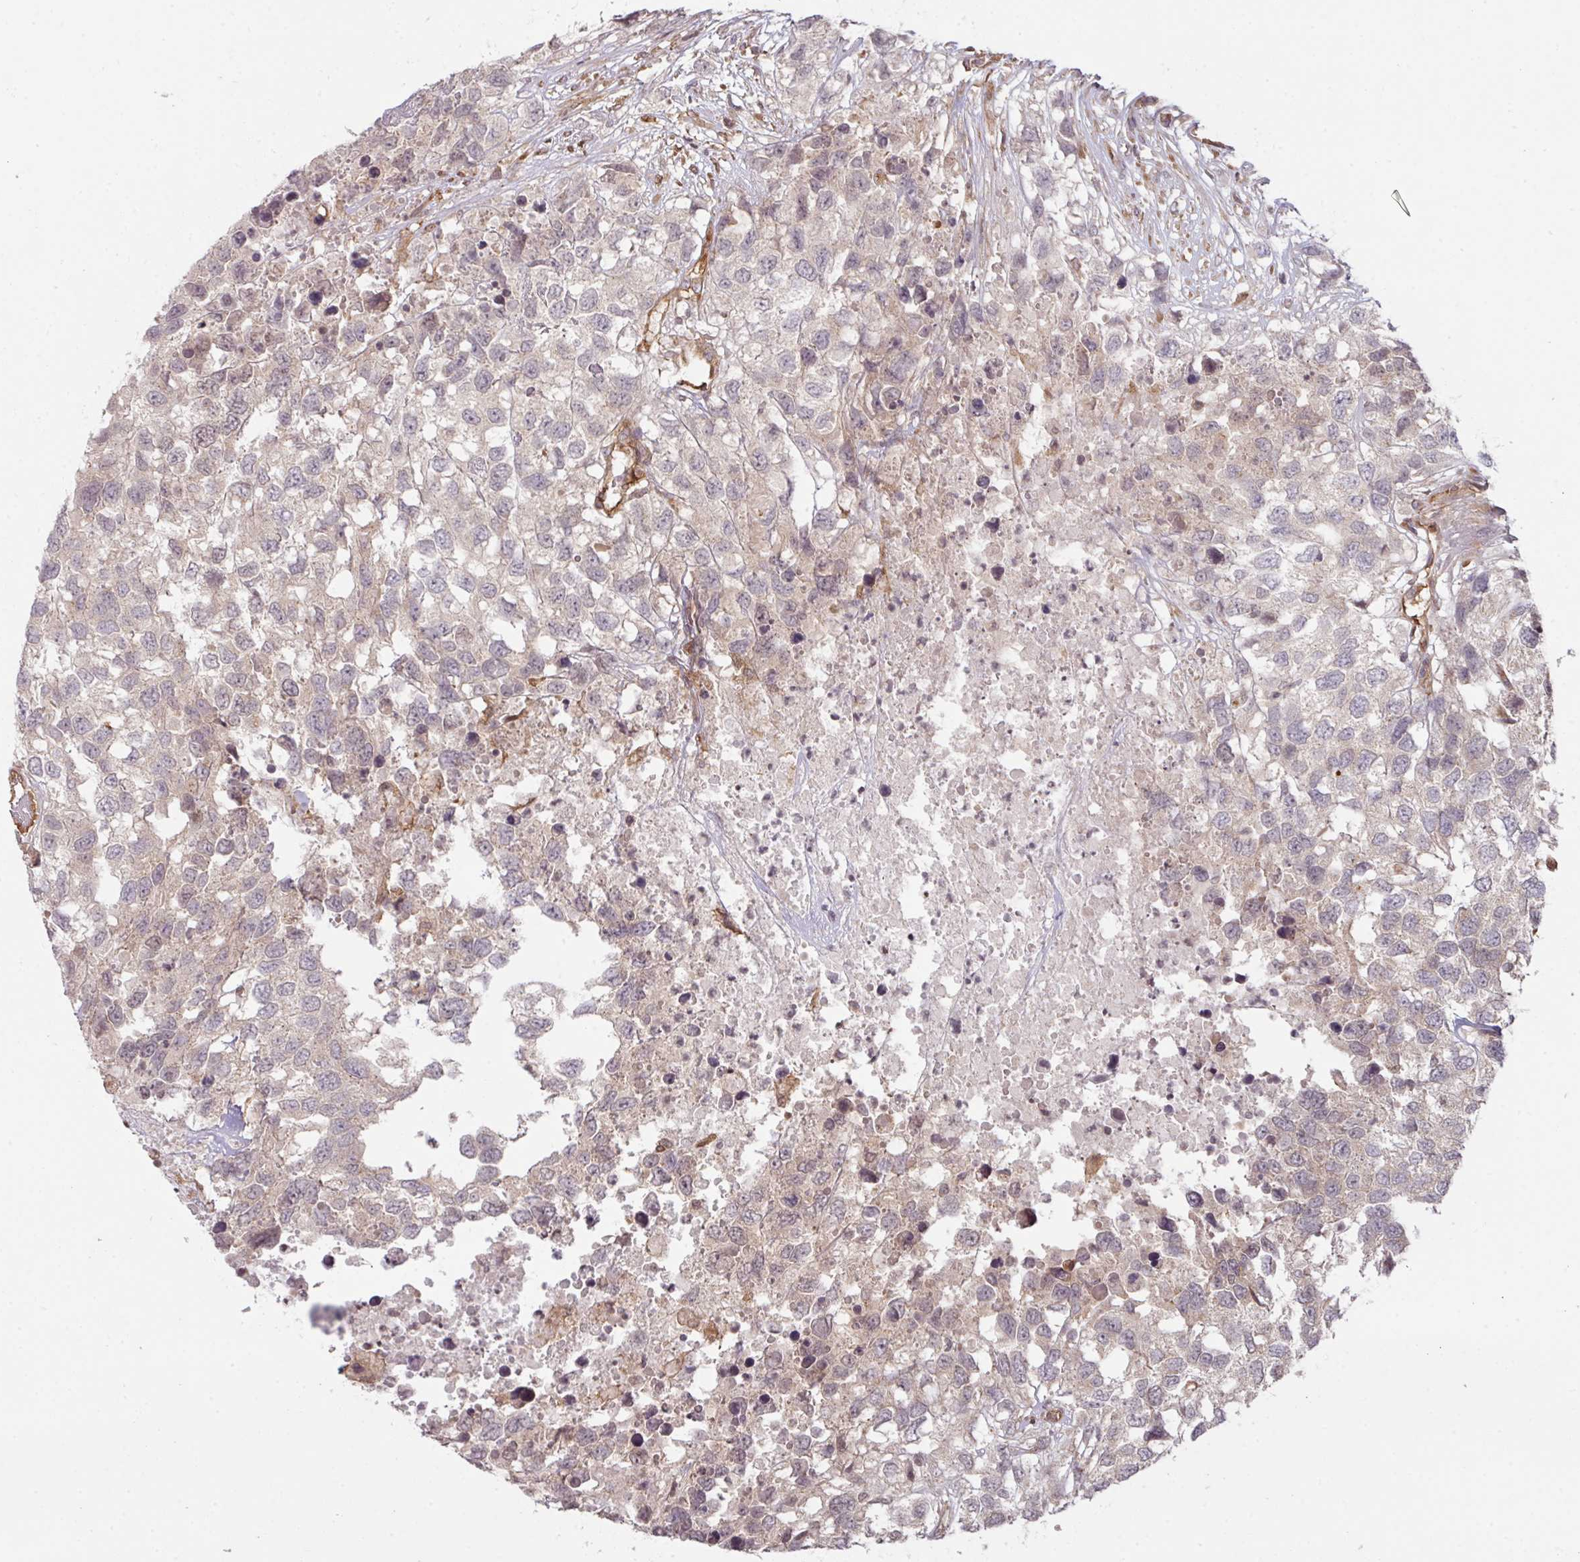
{"staining": {"intensity": "weak", "quantity": "<25%", "location": "cytoplasmic/membranous"}, "tissue": "testis cancer", "cell_type": "Tumor cells", "image_type": "cancer", "snomed": [{"axis": "morphology", "description": "Carcinoma, Embryonal, NOS"}, {"axis": "topography", "description": "Testis"}], "caption": "Tumor cells are negative for protein expression in human embryonal carcinoma (testis). The staining is performed using DAB (3,3'-diaminobenzidine) brown chromogen with nuclei counter-stained in using hematoxylin.", "gene": "CYFIP2", "patient": {"sex": "male", "age": 83}}